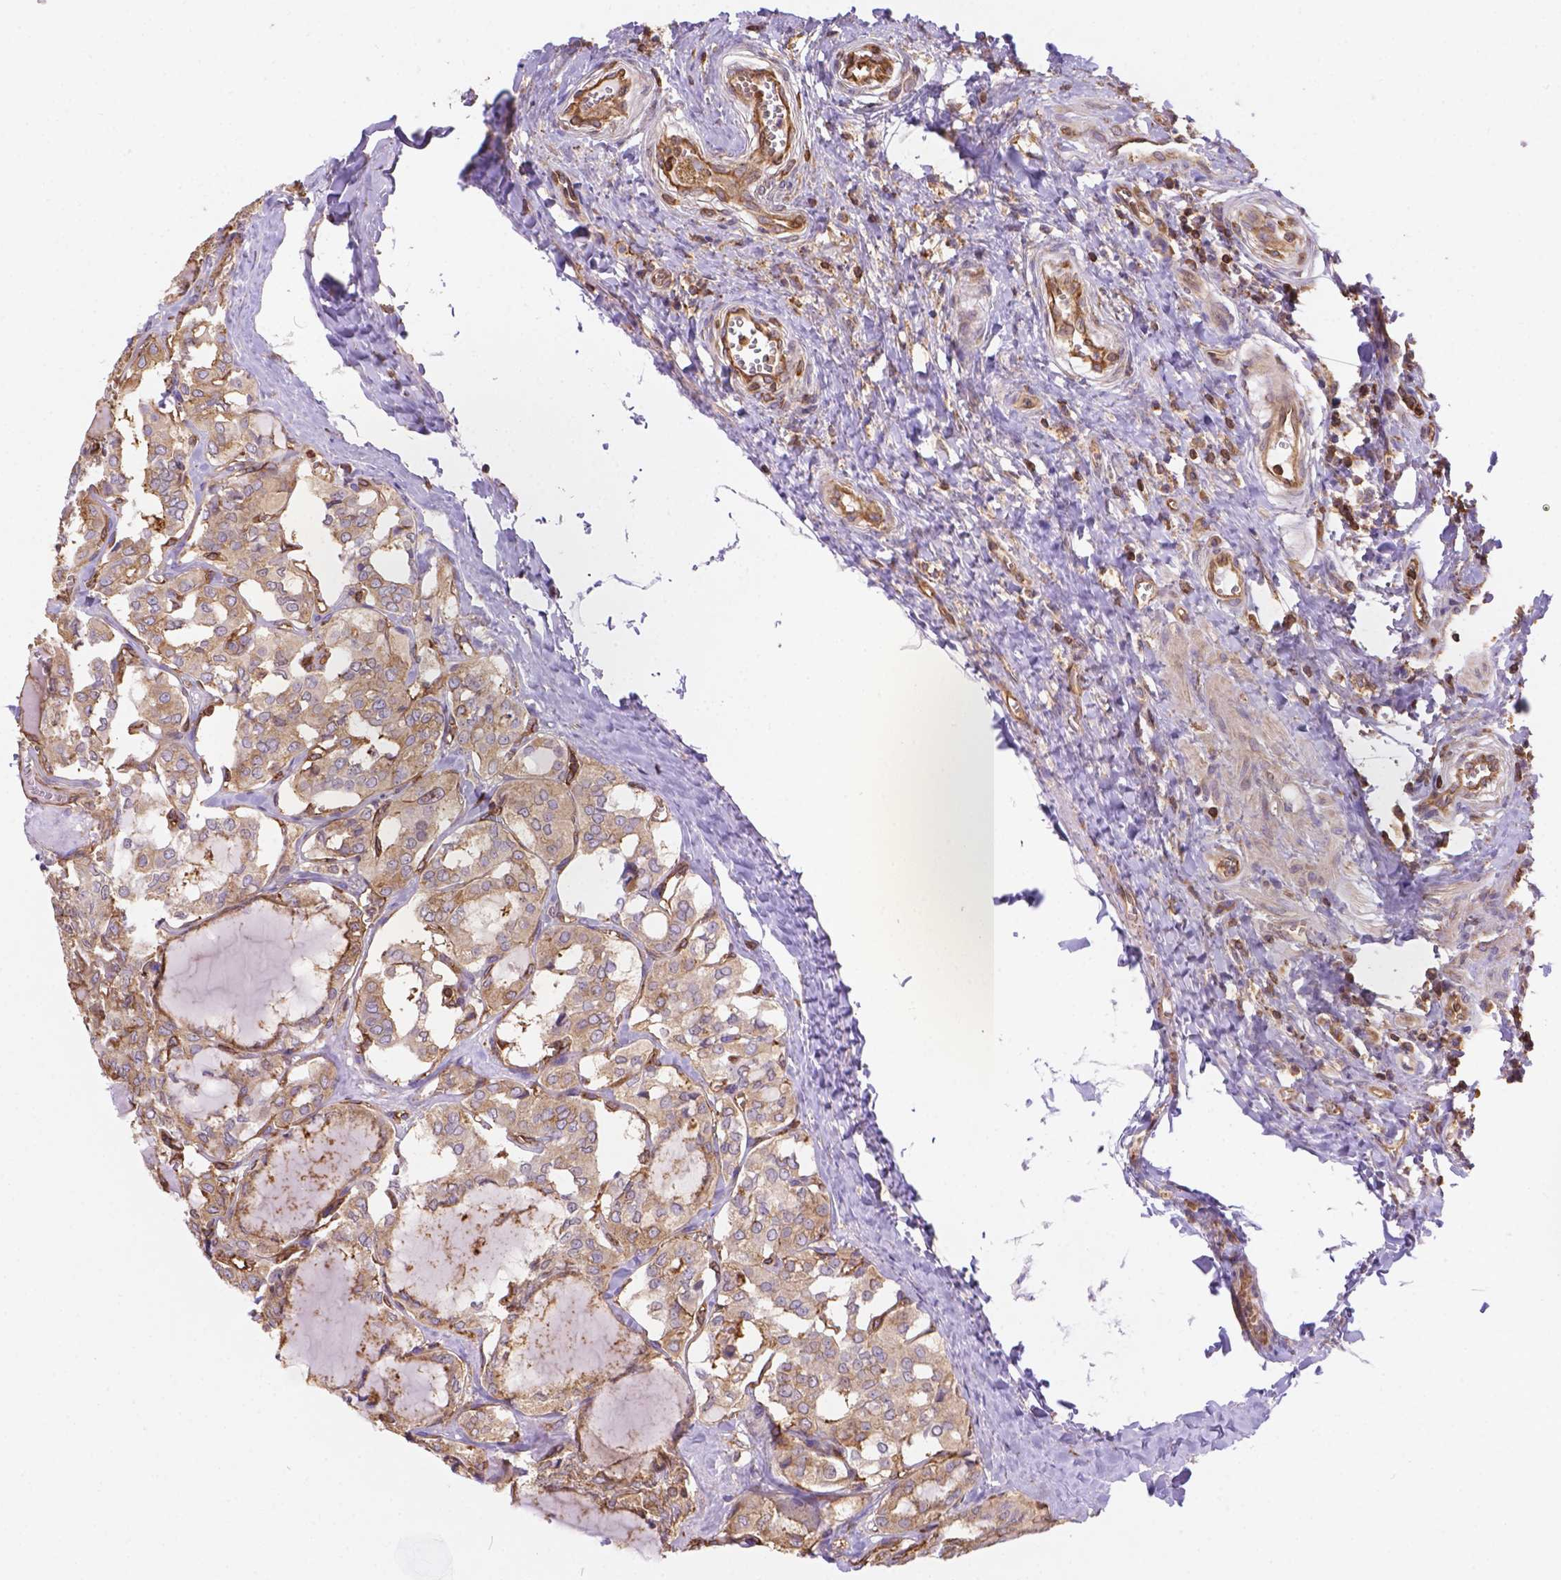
{"staining": {"intensity": "moderate", "quantity": "25%-75%", "location": "cytoplasmic/membranous"}, "tissue": "thyroid cancer", "cell_type": "Tumor cells", "image_type": "cancer", "snomed": [{"axis": "morphology", "description": "Papillary adenocarcinoma, NOS"}, {"axis": "topography", "description": "Thyroid gland"}], "caption": "Human thyroid cancer stained for a protein (brown) demonstrates moderate cytoplasmic/membranous positive staining in about 25%-75% of tumor cells.", "gene": "DMWD", "patient": {"sex": "female", "age": 41}}